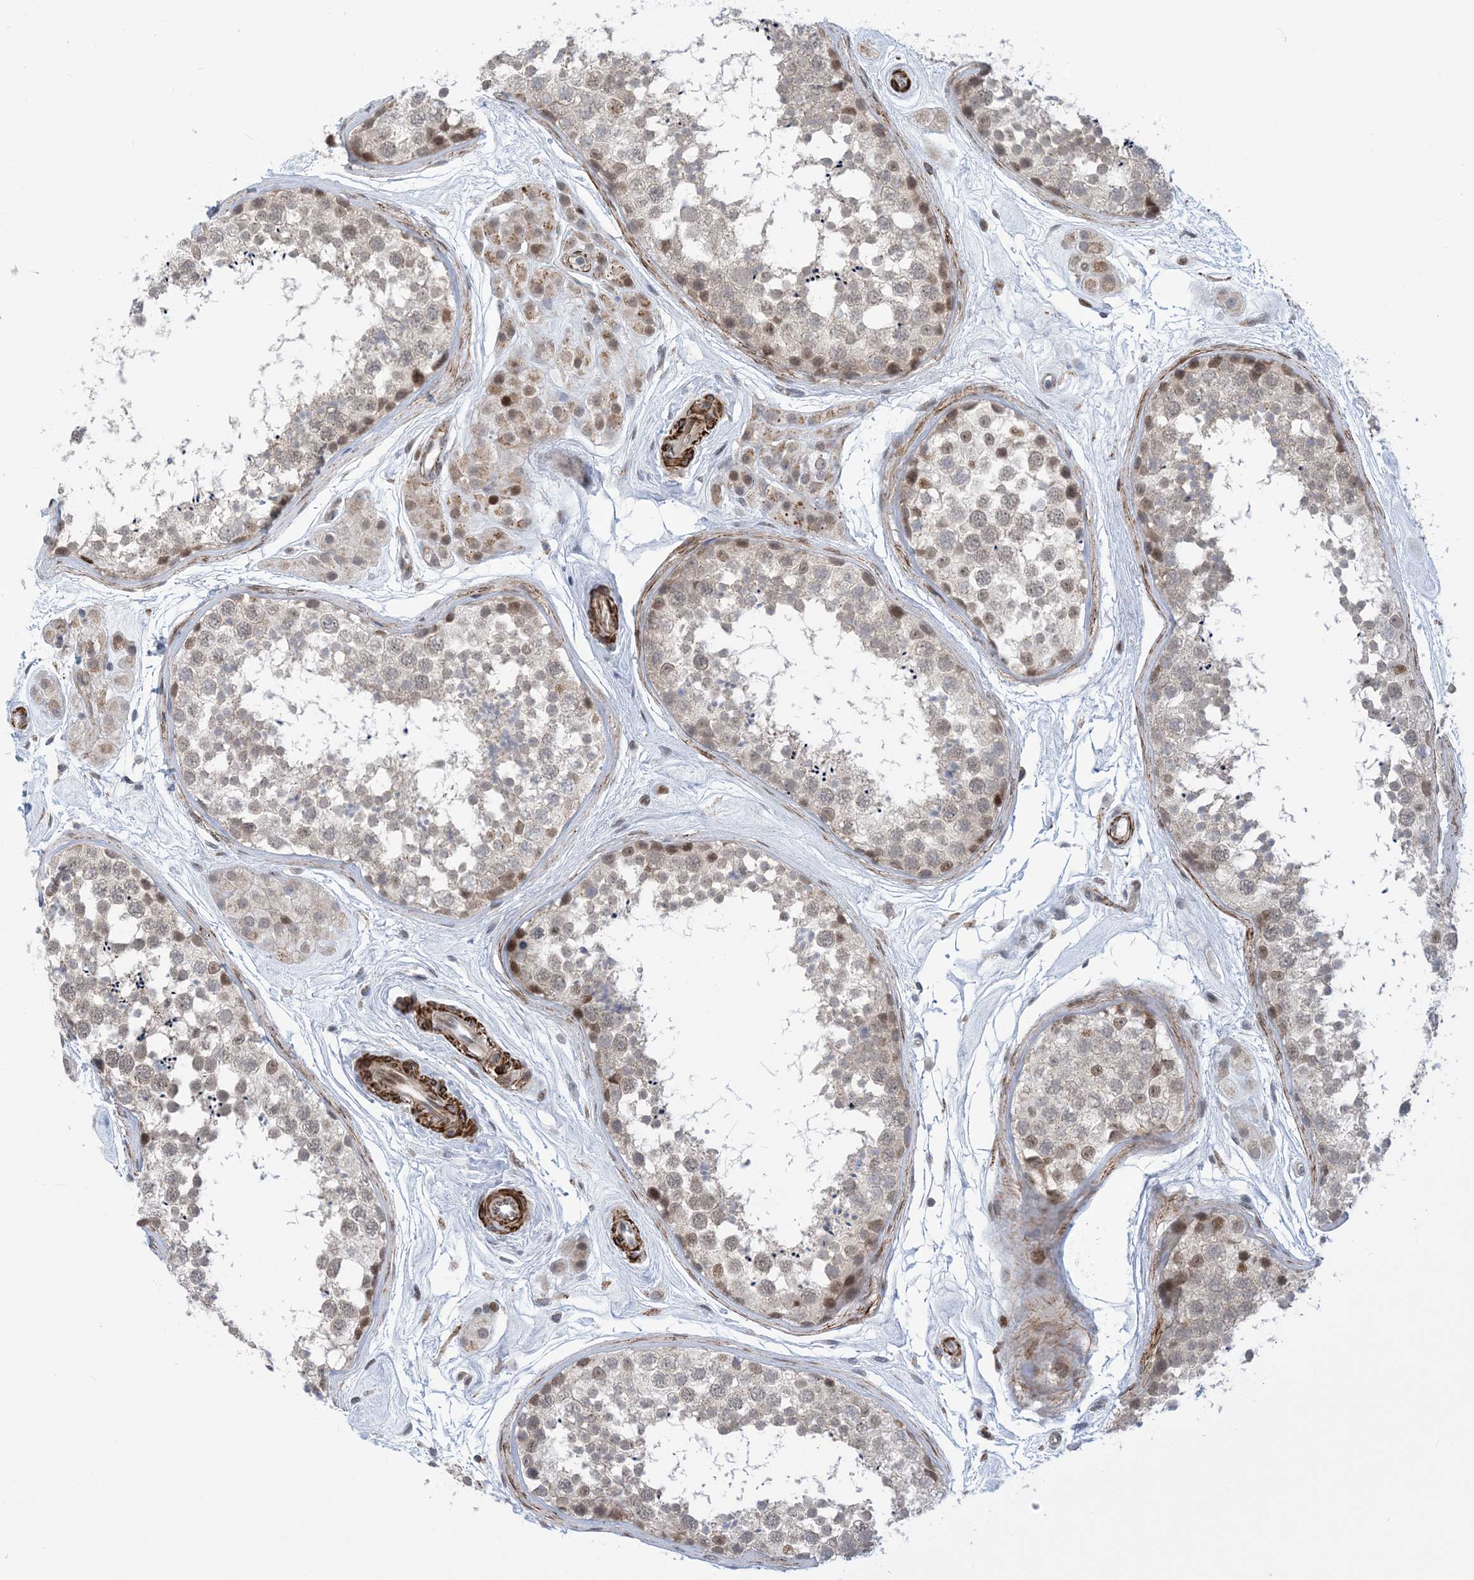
{"staining": {"intensity": "moderate", "quantity": "<25%", "location": "nuclear"}, "tissue": "testis", "cell_type": "Cells in seminiferous ducts", "image_type": "normal", "snomed": [{"axis": "morphology", "description": "Normal tissue, NOS"}, {"axis": "topography", "description": "Testis"}], "caption": "Moderate nuclear expression is present in approximately <25% of cells in seminiferous ducts in unremarkable testis.", "gene": "ZNF8", "patient": {"sex": "male", "age": 56}}